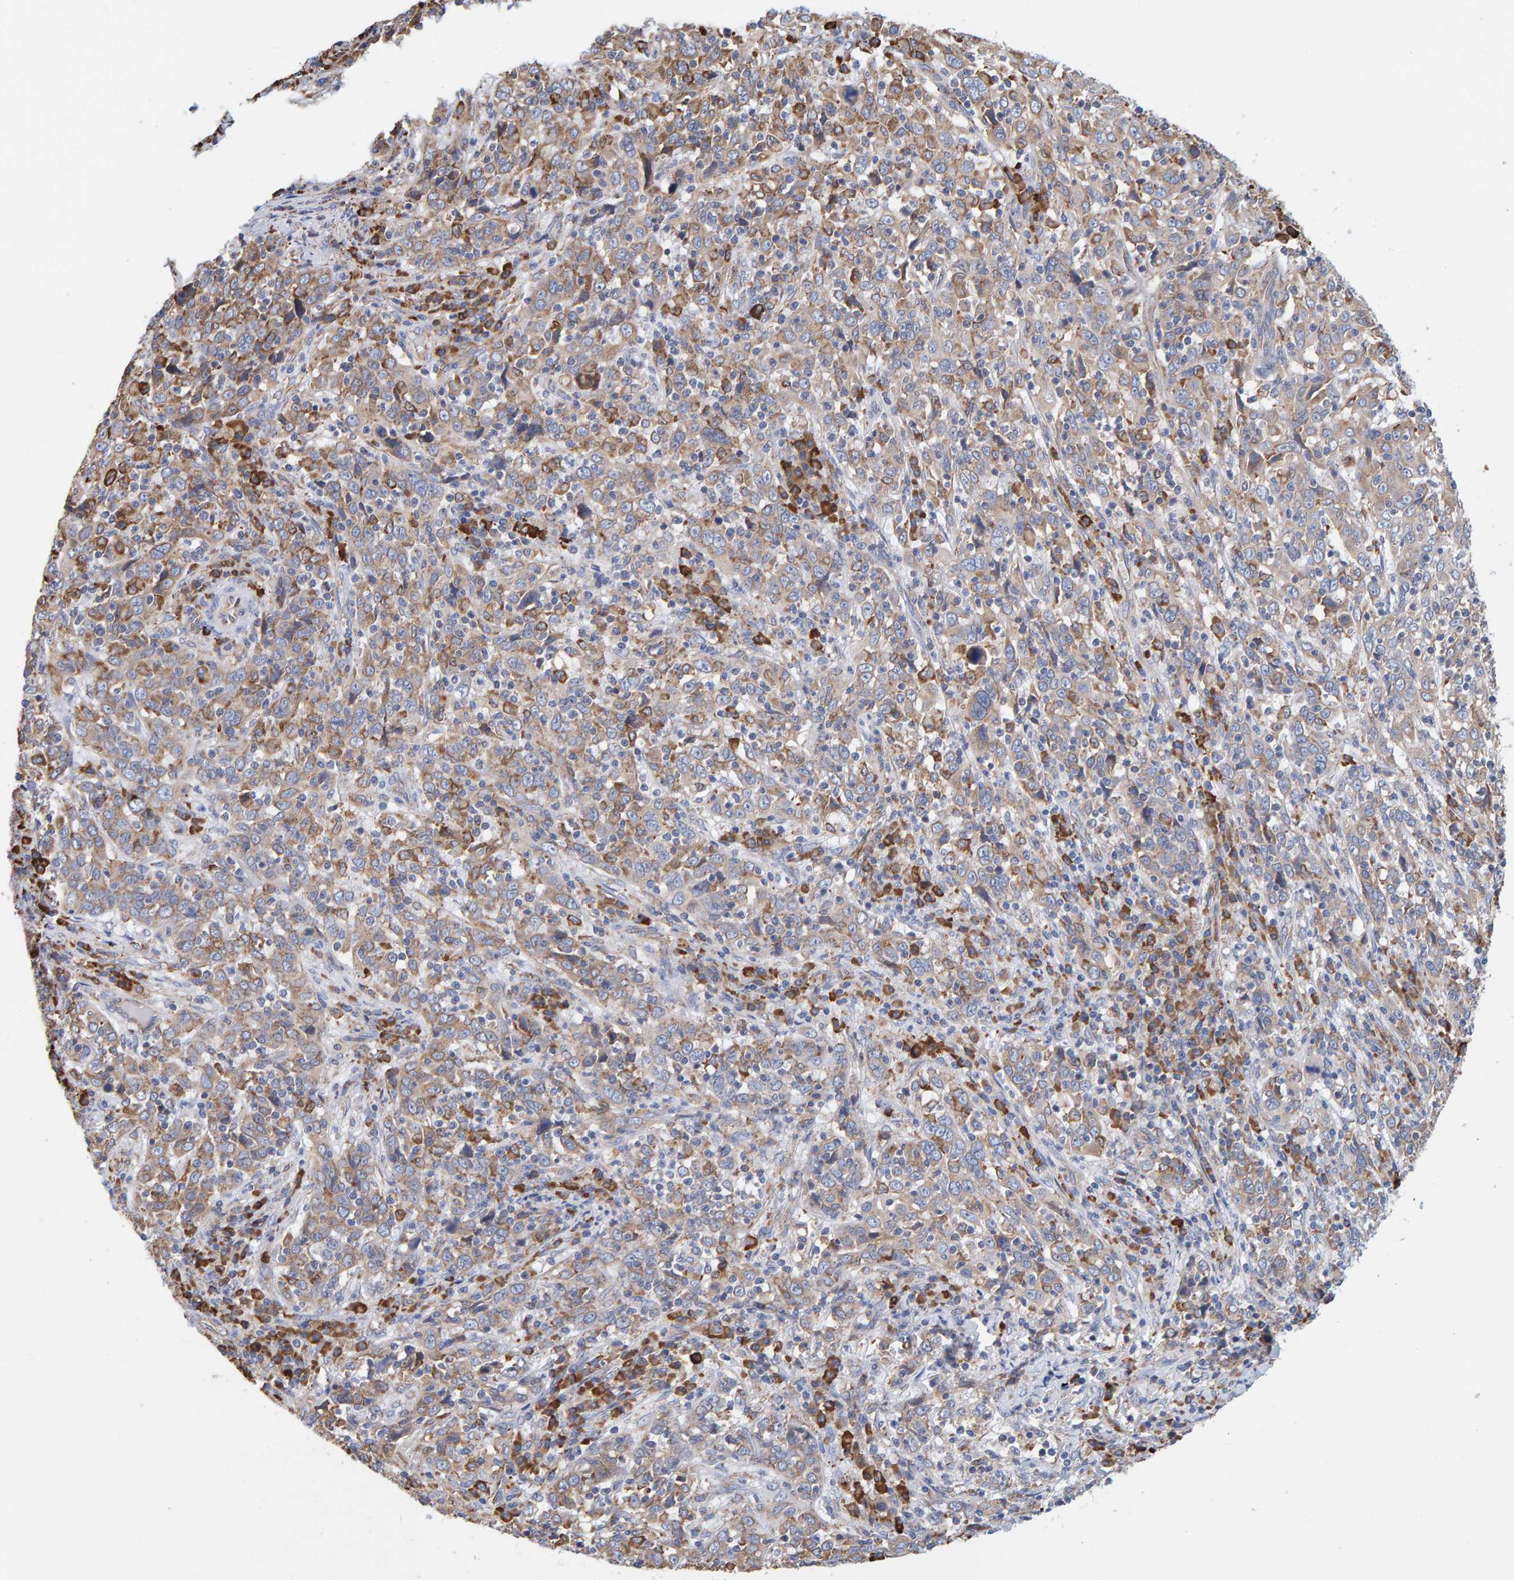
{"staining": {"intensity": "moderate", "quantity": ">75%", "location": "cytoplasmic/membranous"}, "tissue": "cervical cancer", "cell_type": "Tumor cells", "image_type": "cancer", "snomed": [{"axis": "morphology", "description": "Squamous cell carcinoma, NOS"}, {"axis": "topography", "description": "Cervix"}], "caption": "Cervical cancer (squamous cell carcinoma) tissue displays moderate cytoplasmic/membranous expression in approximately >75% of tumor cells (DAB IHC, brown staining for protein, blue staining for nuclei).", "gene": "SGPL1", "patient": {"sex": "female", "age": 46}}